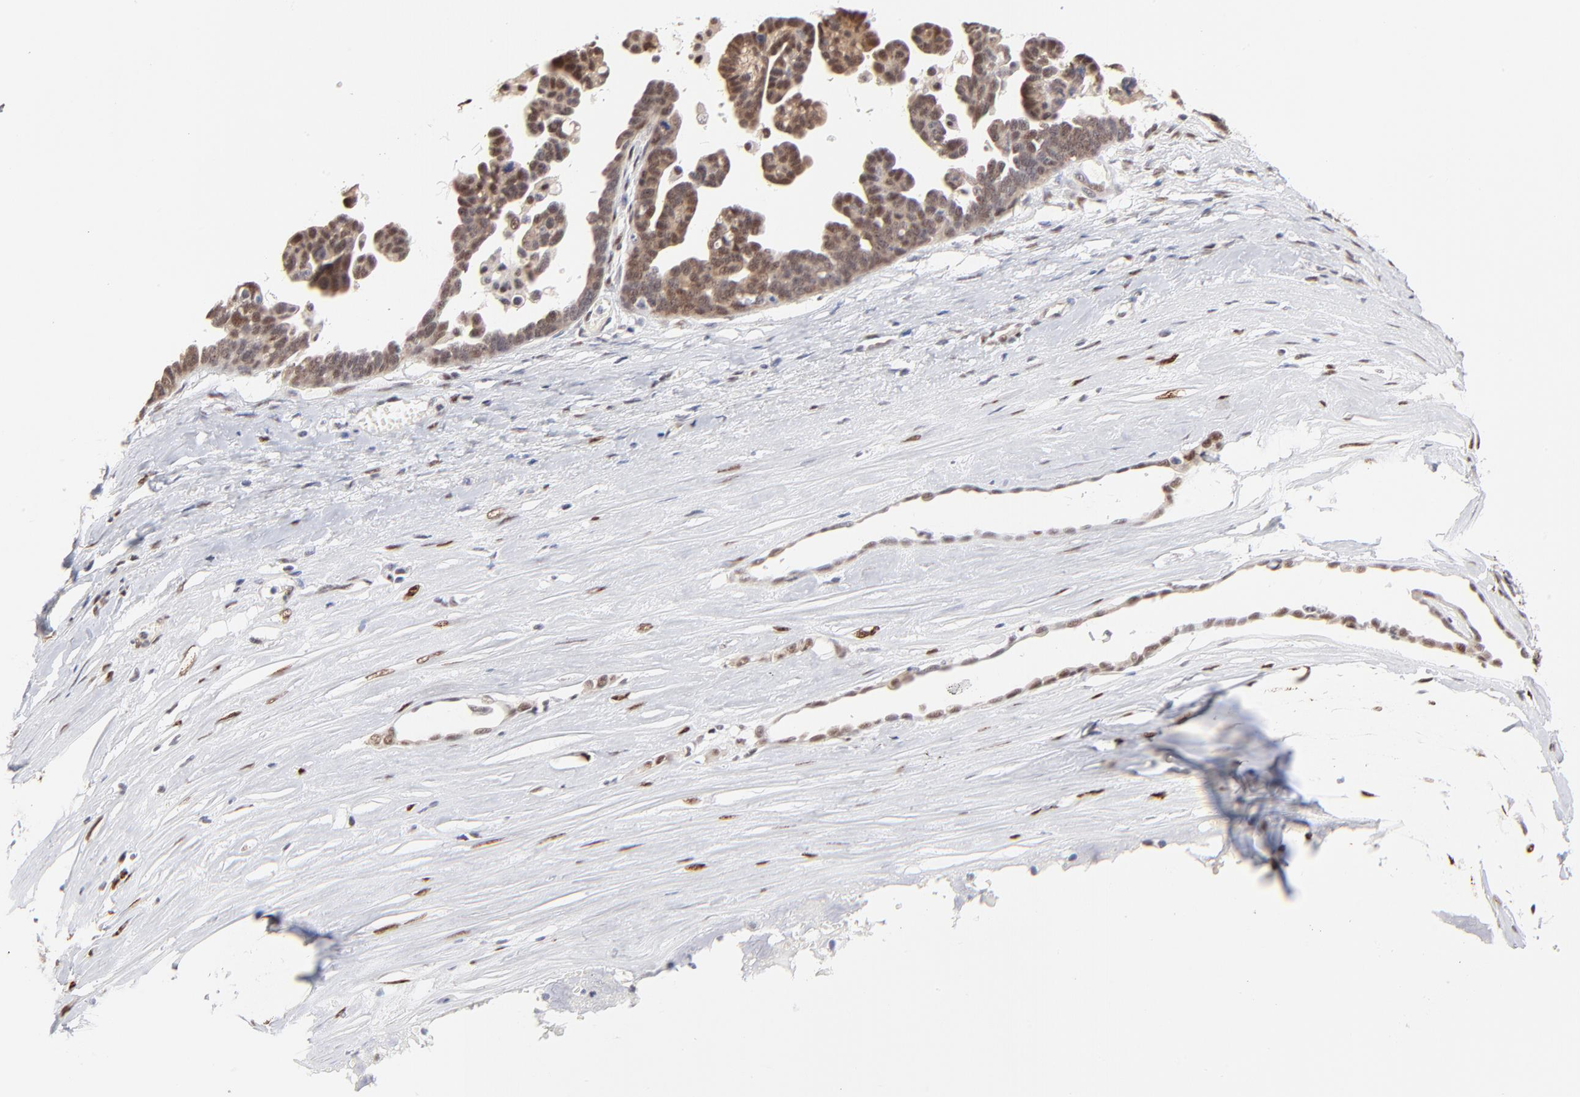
{"staining": {"intensity": "moderate", "quantity": ">75%", "location": "nuclear"}, "tissue": "ovarian cancer", "cell_type": "Tumor cells", "image_type": "cancer", "snomed": [{"axis": "morphology", "description": "Cystadenocarcinoma, serous, NOS"}, {"axis": "topography", "description": "Ovary"}], "caption": "The histopathology image demonstrates a brown stain indicating the presence of a protein in the nuclear of tumor cells in serous cystadenocarcinoma (ovarian). The protein is shown in brown color, while the nuclei are stained blue.", "gene": "STAT3", "patient": {"sex": "female", "age": 54}}